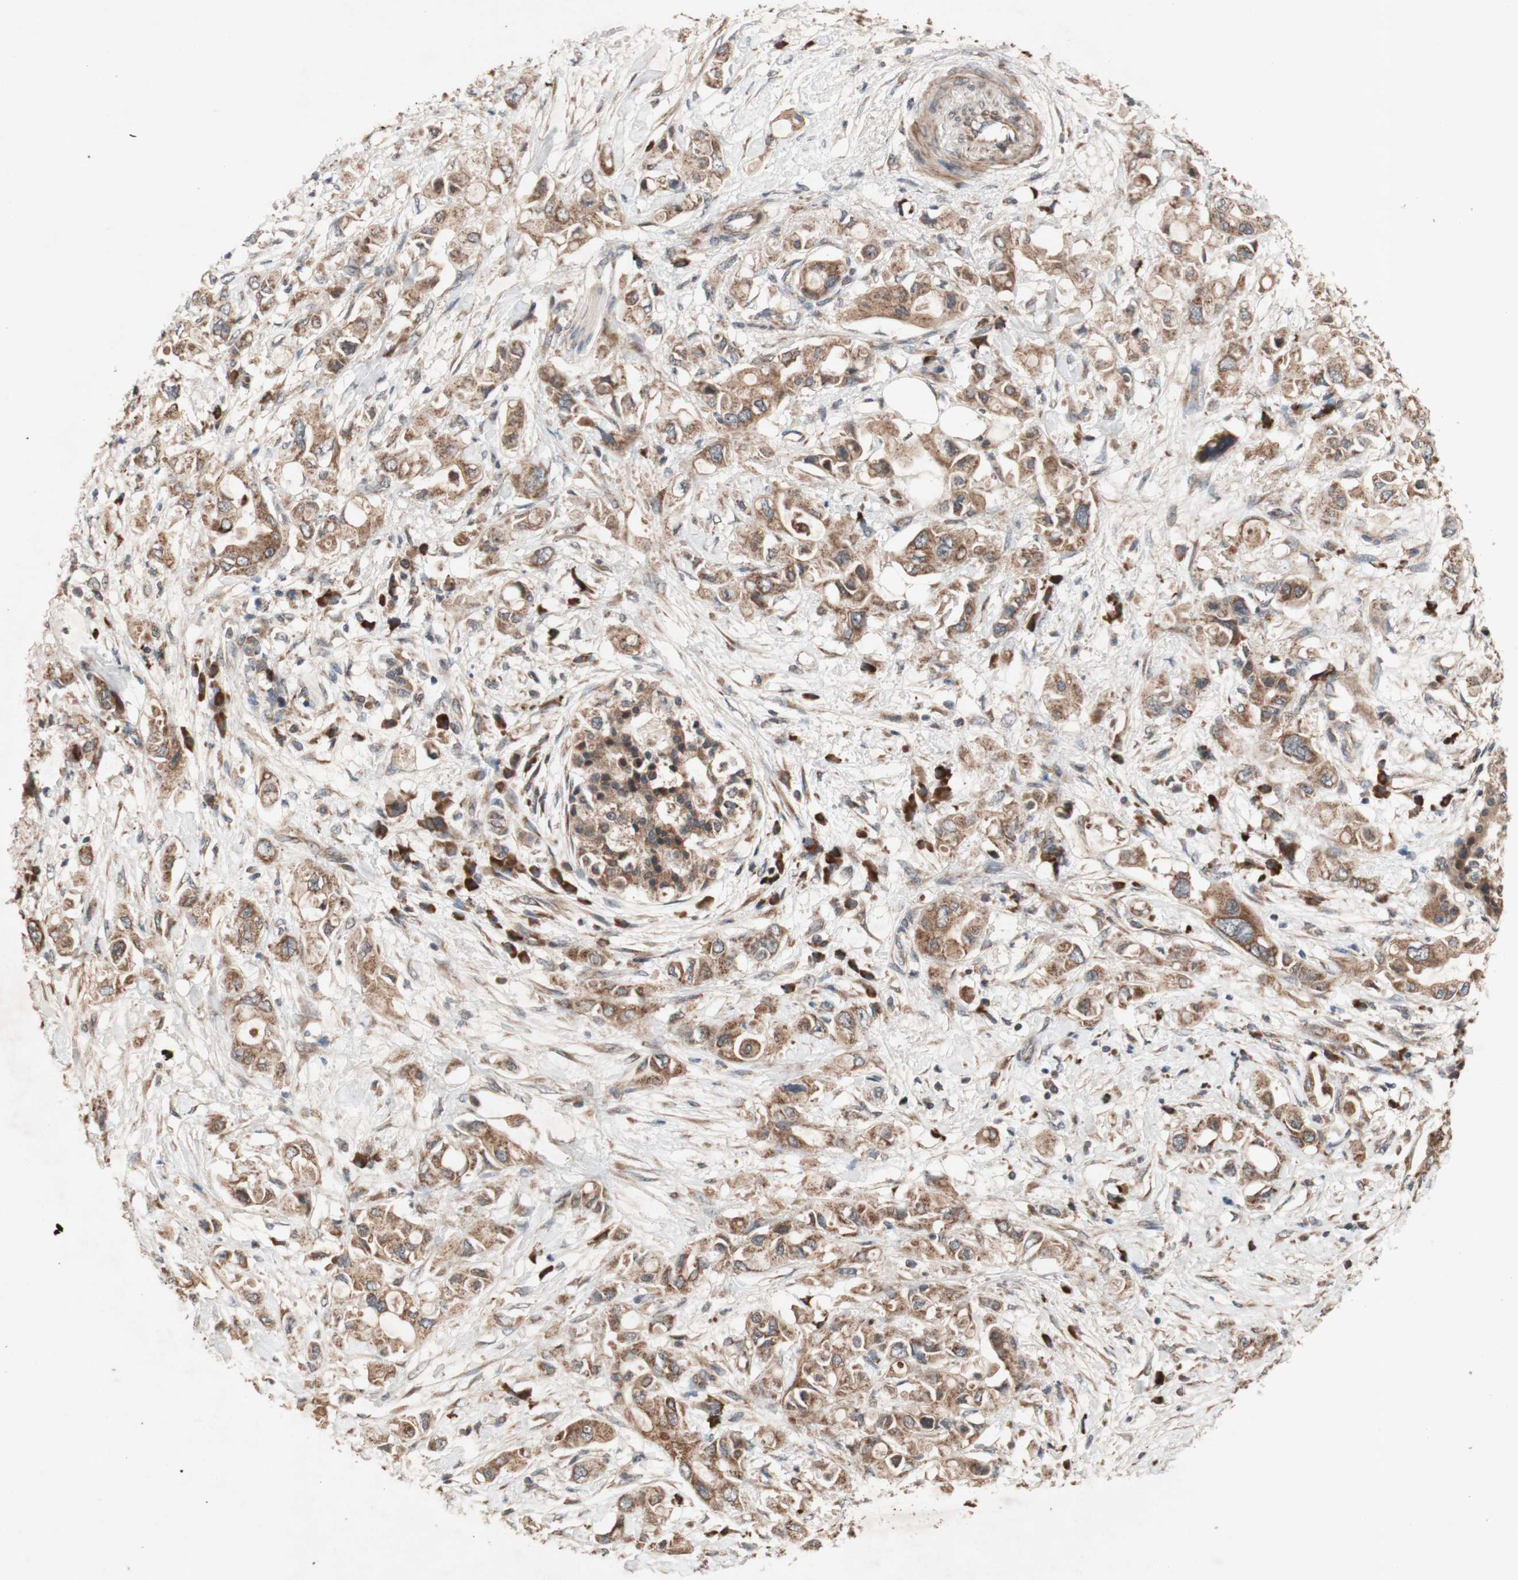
{"staining": {"intensity": "moderate", "quantity": ">75%", "location": "cytoplasmic/membranous"}, "tissue": "pancreatic cancer", "cell_type": "Tumor cells", "image_type": "cancer", "snomed": [{"axis": "morphology", "description": "Adenocarcinoma, NOS"}, {"axis": "topography", "description": "Pancreas"}], "caption": "This photomicrograph shows IHC staining of pancreatic adenocarcinoma, with medium moderate cytoplasmic/membranous expression in about >75% of tumor cells.", "gene": "DDOST", "patient": {"sex": "female", "age": 56}}